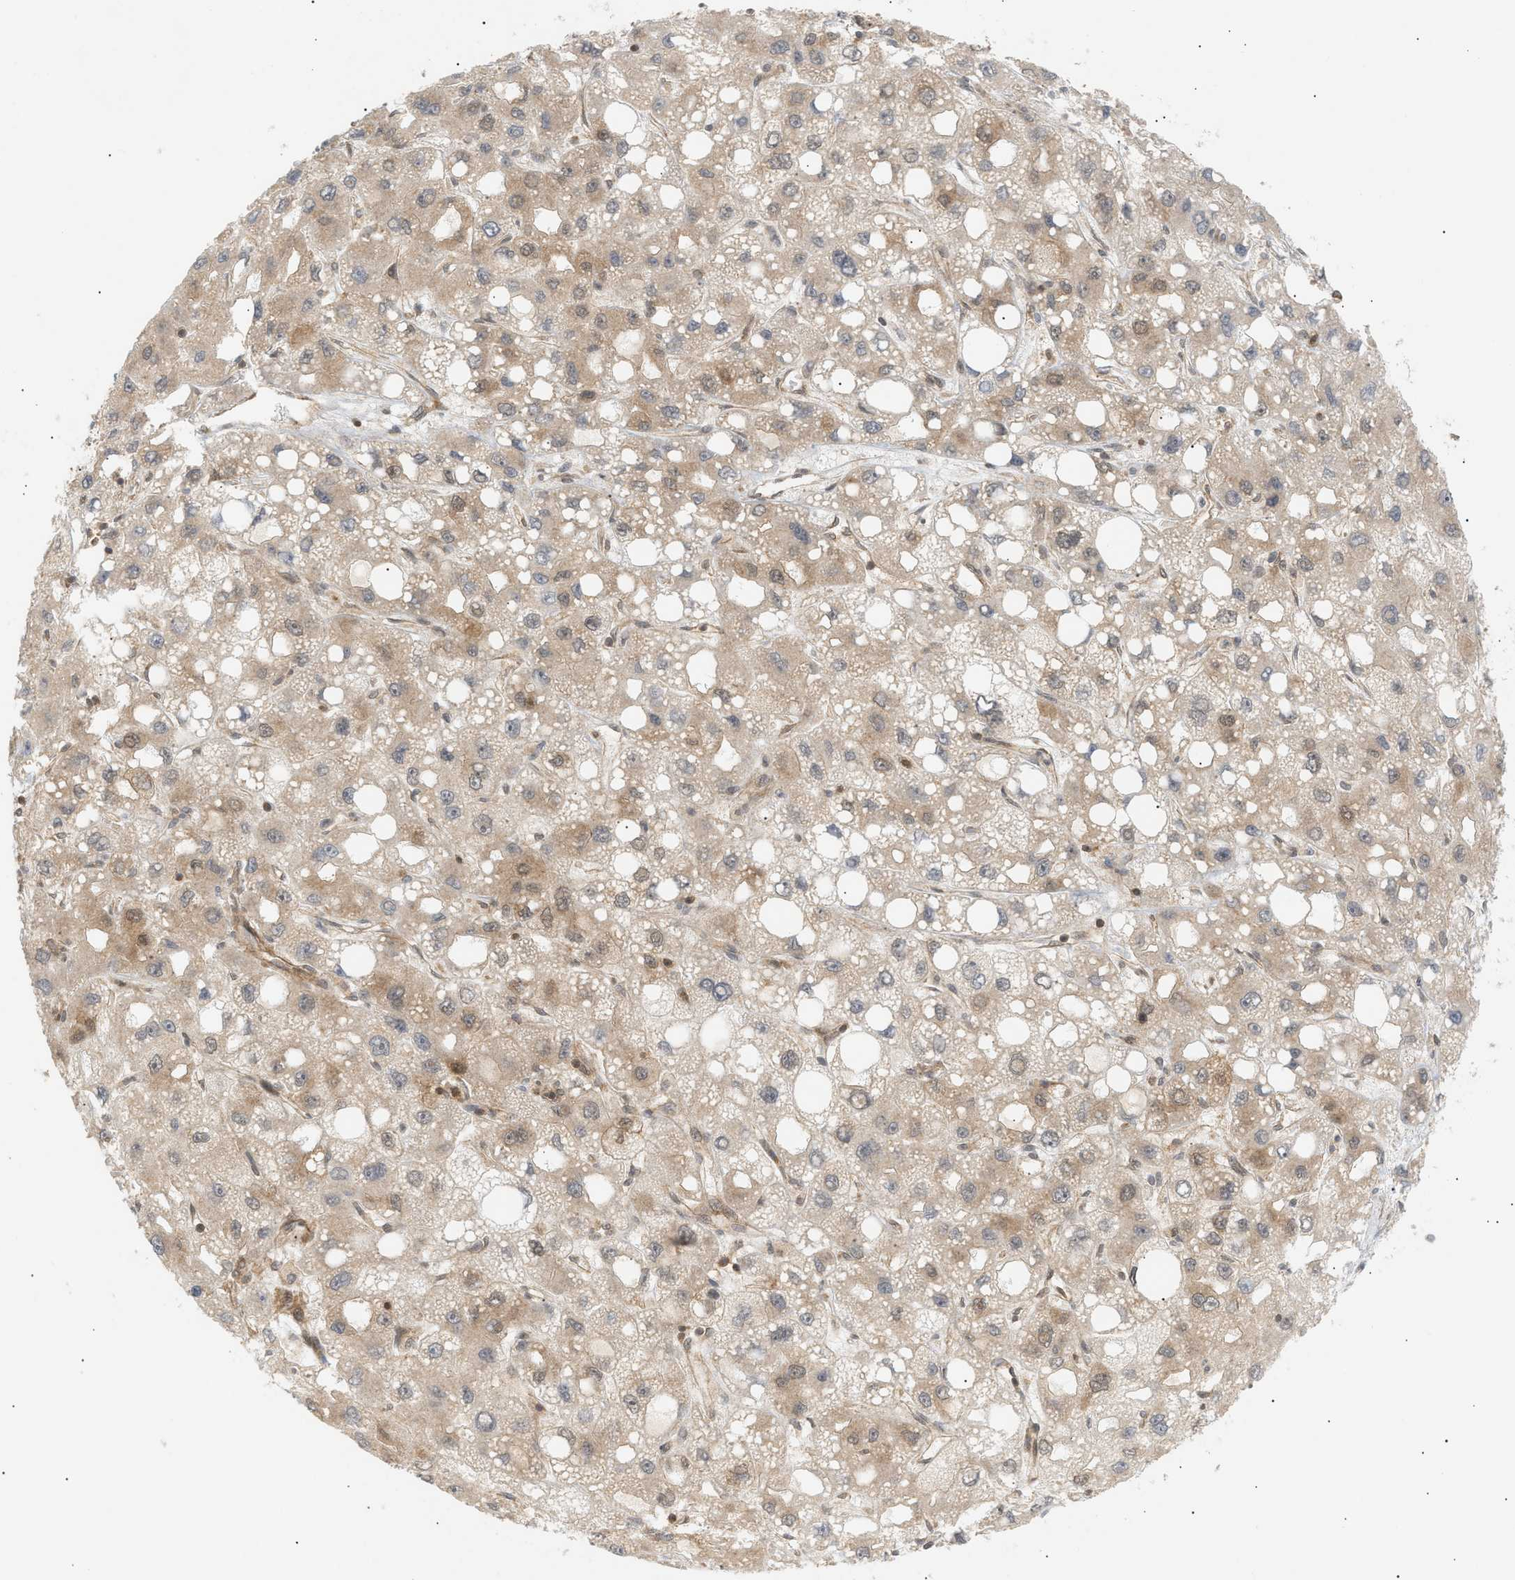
{"staining": {"intensity": "weak", "quantity": ">75%", "location": "cytoplasmic/membranous"}, "tissue": "liver cancer", "cell_type": "Tumor cells", "image_type": "cancer", "snomed": [{"axis": "morphology", "description": "Carcinoma, Hepatocellular, NOS"}, {"axis": "topography", "description": "Liver"}], "caption": "High-power microscopy captured an immunohistochemistry histopathology image of liver hepatocellular carcinoma, revealing weak cytoplasmic/membranous staining in about >75% of tumor cells.", "gene": "SHC1", "patient": {"sex": "male", "age": 55}}